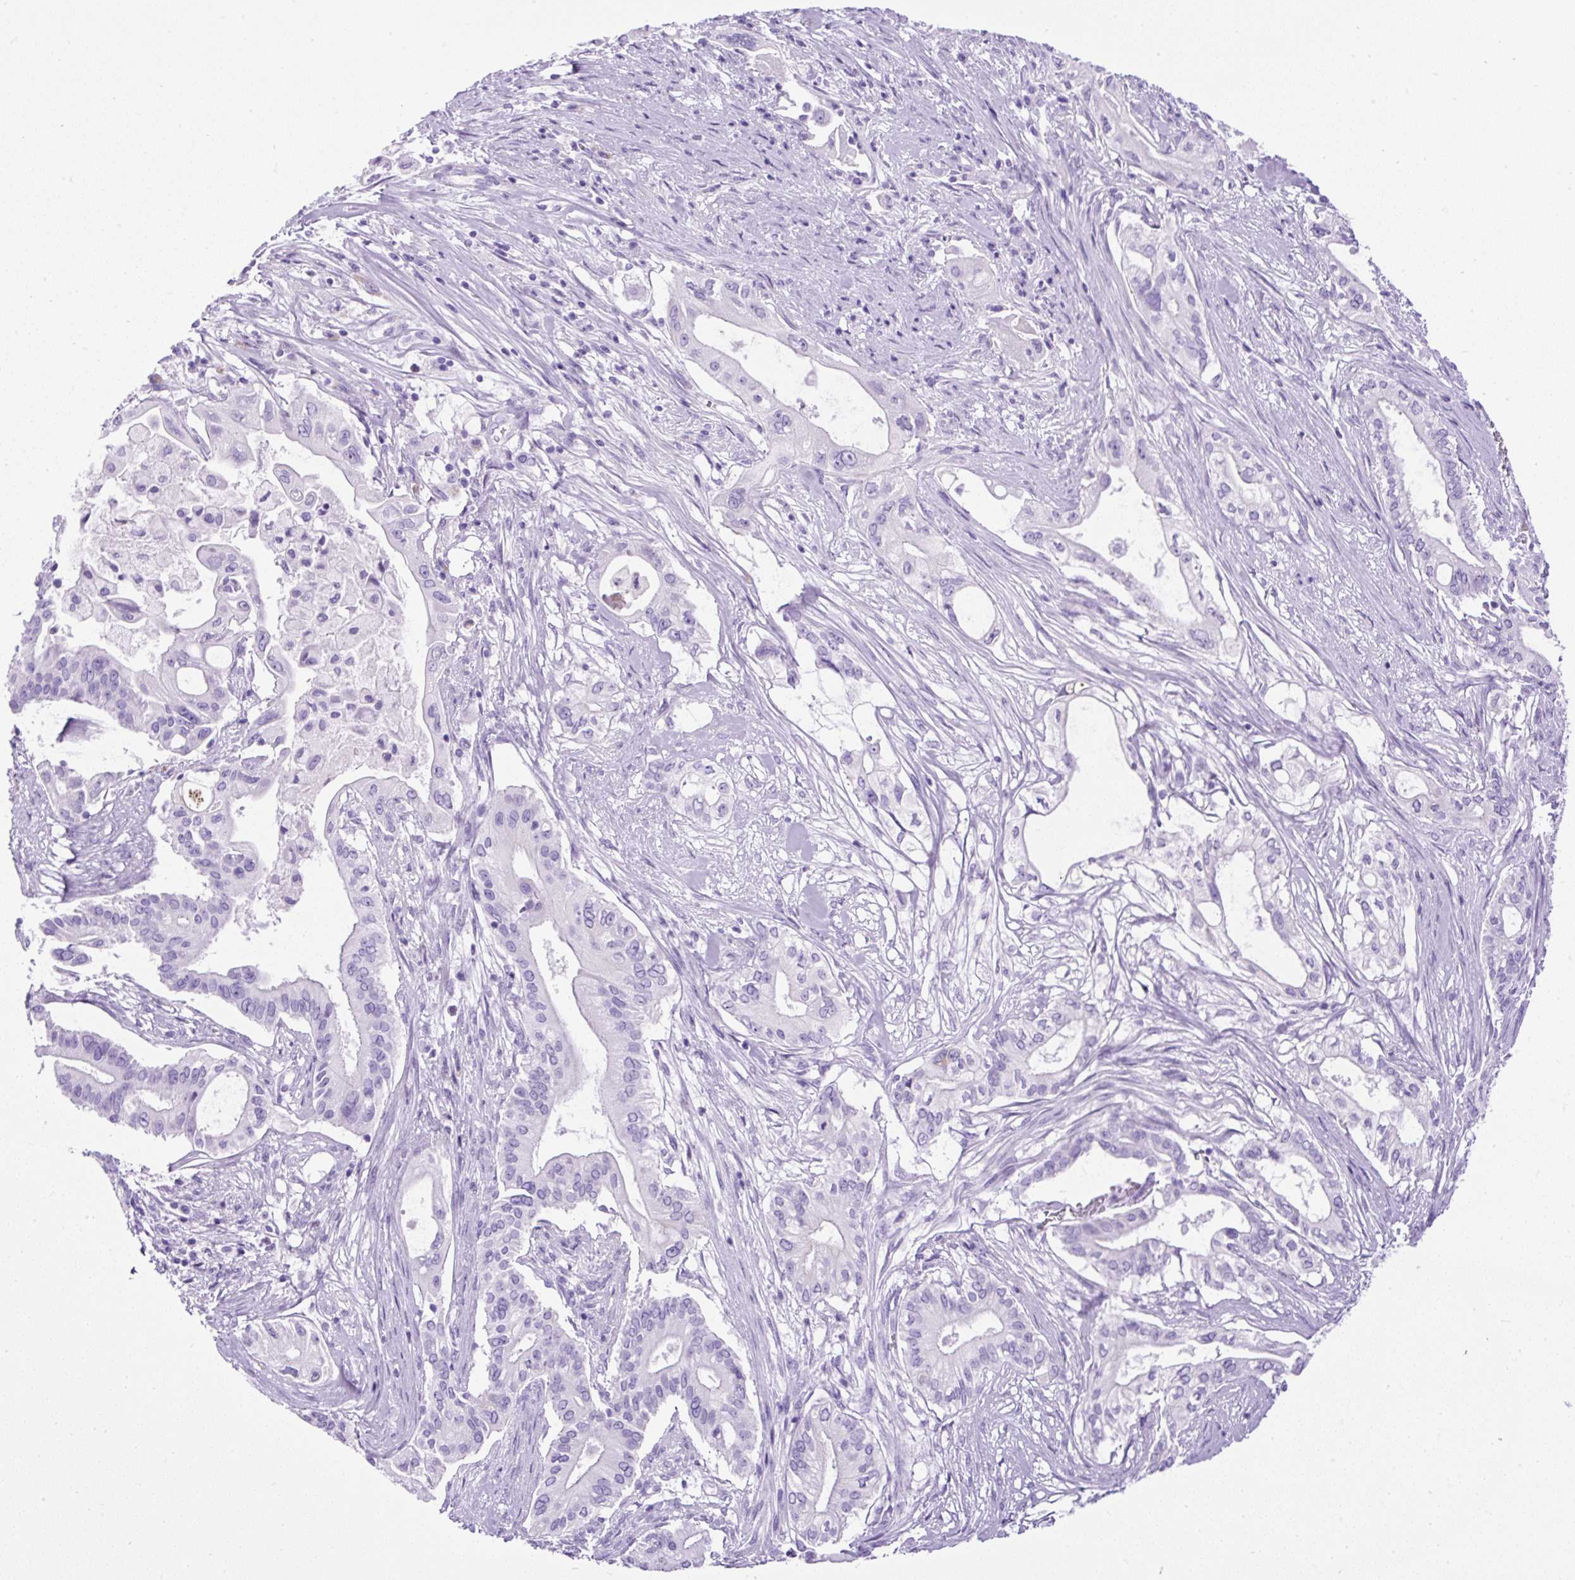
{"staining": {"intensity": "negative", "quantity": "none", "location": "none"}, "tissue": "pancreatic cancer", "cell_type": "Tumor cells", "image_type": "cancer", "snomed": [{"axis": "morphology", "description": "Adenocarcinoma, NOS"}, {"axis": "topography", "description": "Pancreas"}], "caption": "Tumor cells are negative for protein expression in human pancreatic adenocarcinoma.", "gene": "PDIA2", "patient": {"sex": "female", "age": 68}}